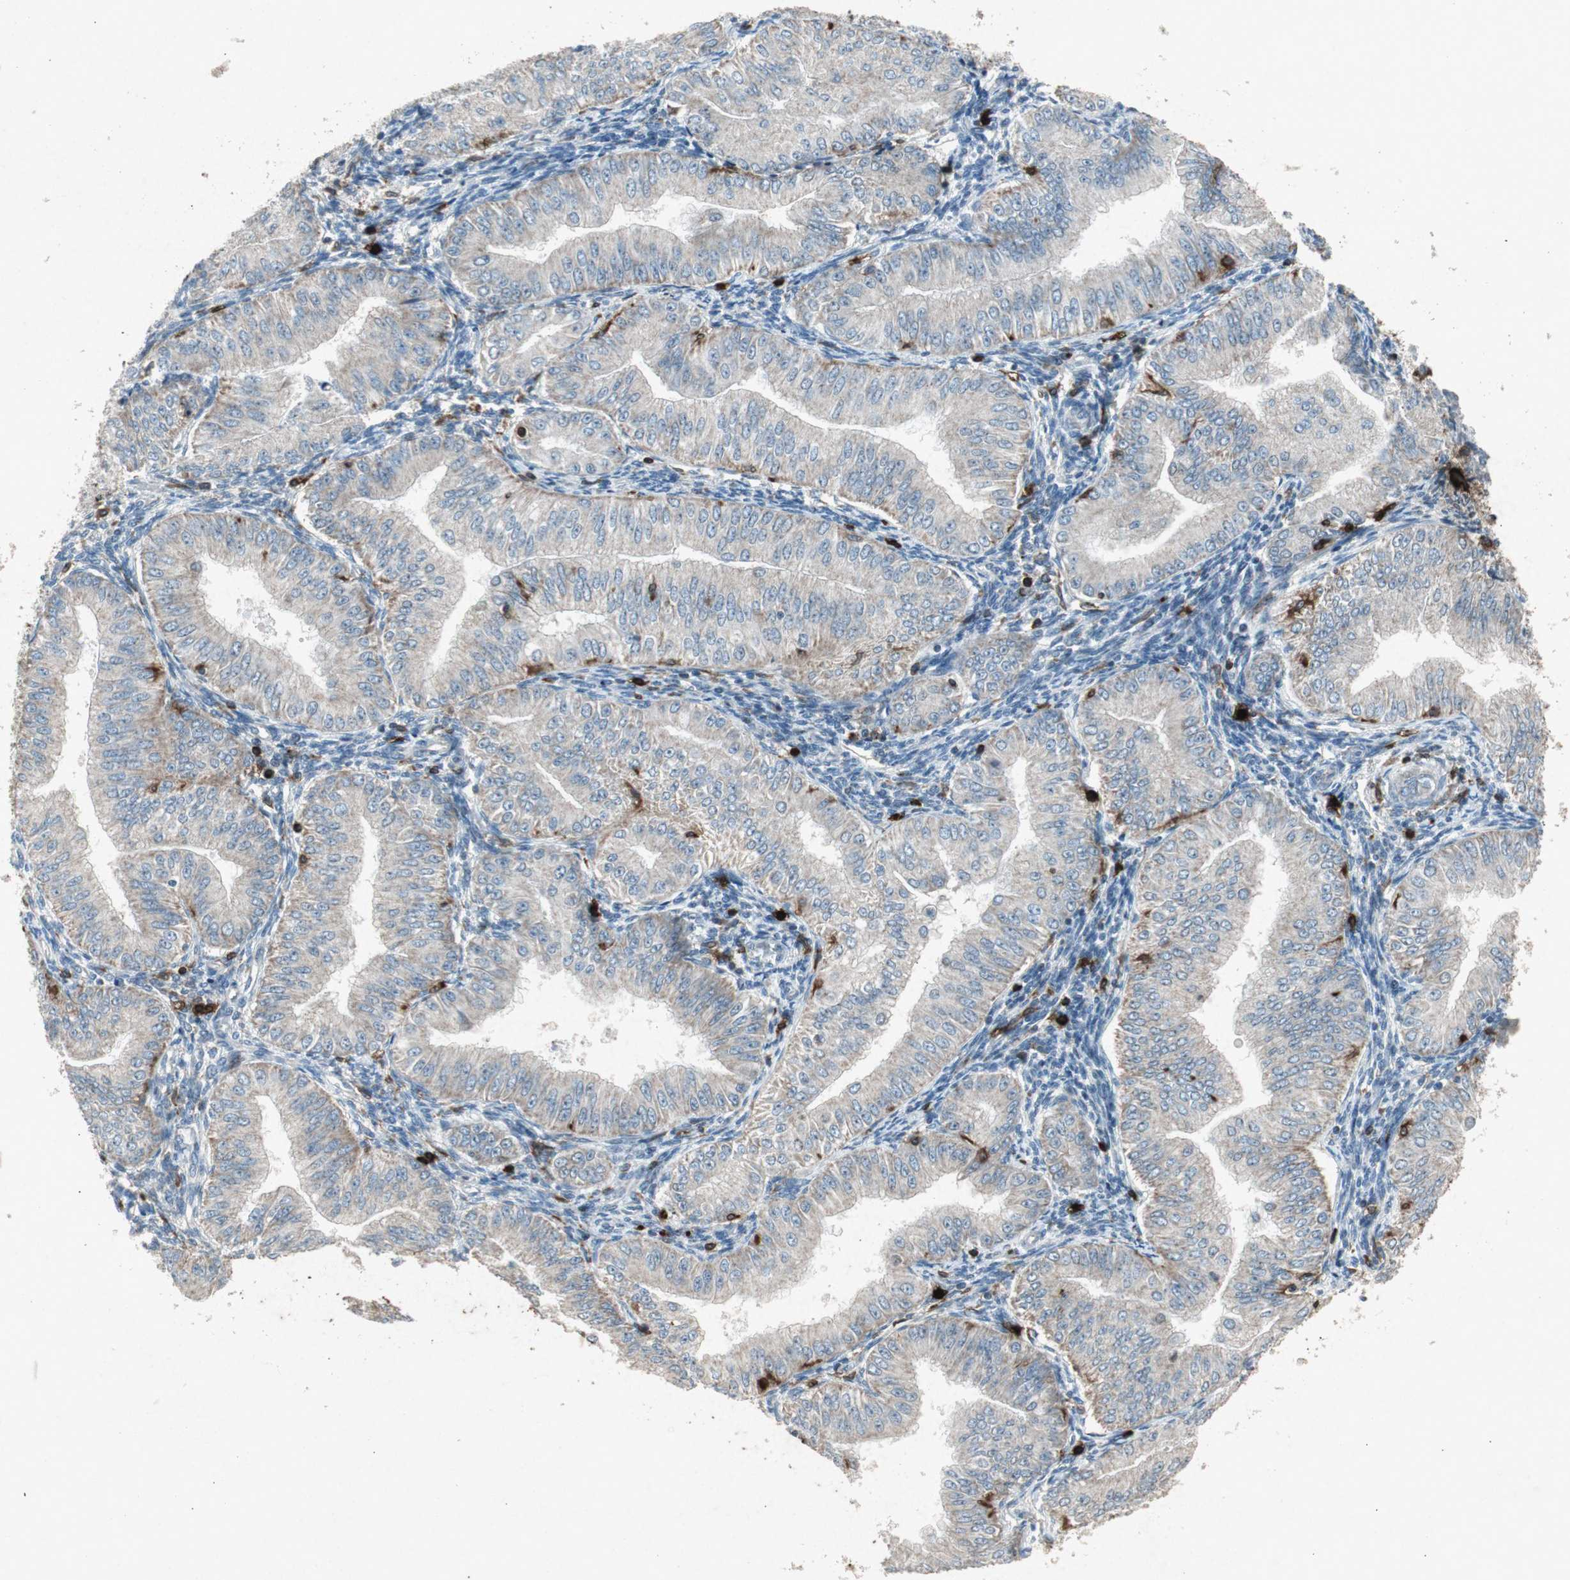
{"staining": {"intensity": "weak", "quantity": "<25%", "location": "cytoplasmic/membranous"}, "tissue": "endometrial cancer", "cell_type": "Tumor cells", "image_type": "cancer", "snomed": [{"axis": "morphology", "description": "Normal tissue, NOS"}, {"axis": "morphology", "description": "Adenocarcinoma, NOS"}, {"axis": "topography", "description": "Endometrium"}], "caption": "Protein analysis of endometrial cancer reveals no significant expression in tumor cells.", "gene": "TYROBP", "patient": {"sex": "female", "age": 53}}